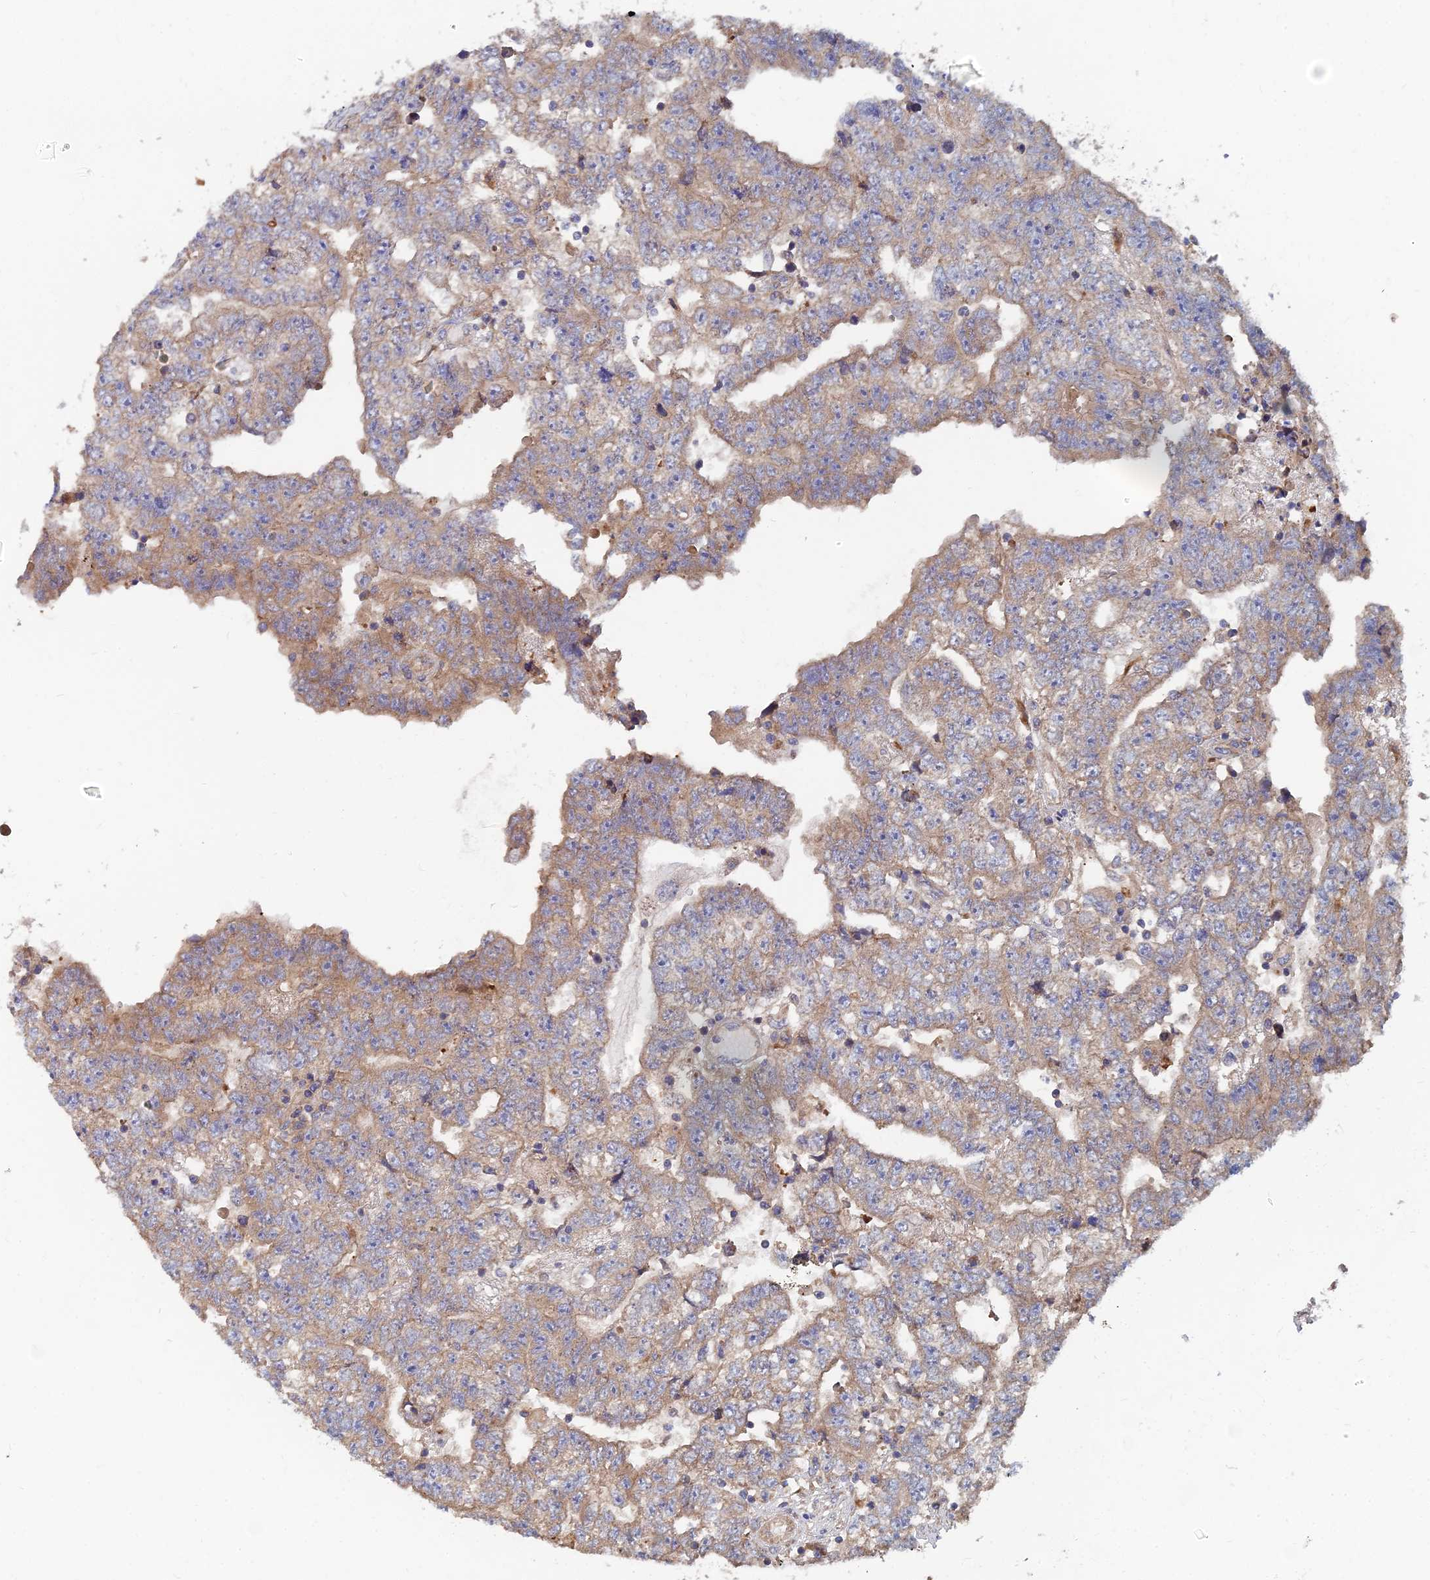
{"staining": {"intensity": "weak", "quantity": ">75%", "location": "cytoplasmic/membranous"}, "tissue": "testis cancer", "cell_type": "Tumor cells", "image_type": "cancer", "snomed": [{"axis": "morphology", "description": "Carcinoma, Embryonal, NOS"}, {"axis": "topography", "description": "Testis"}], "caption": "A brown stain labels weak cytoplasmic/membranous staining of a protein in testis embryonal carcinoma tumor cells.", "gene": "CCZ1", "patient": {"sex": "male", "age": 25}}